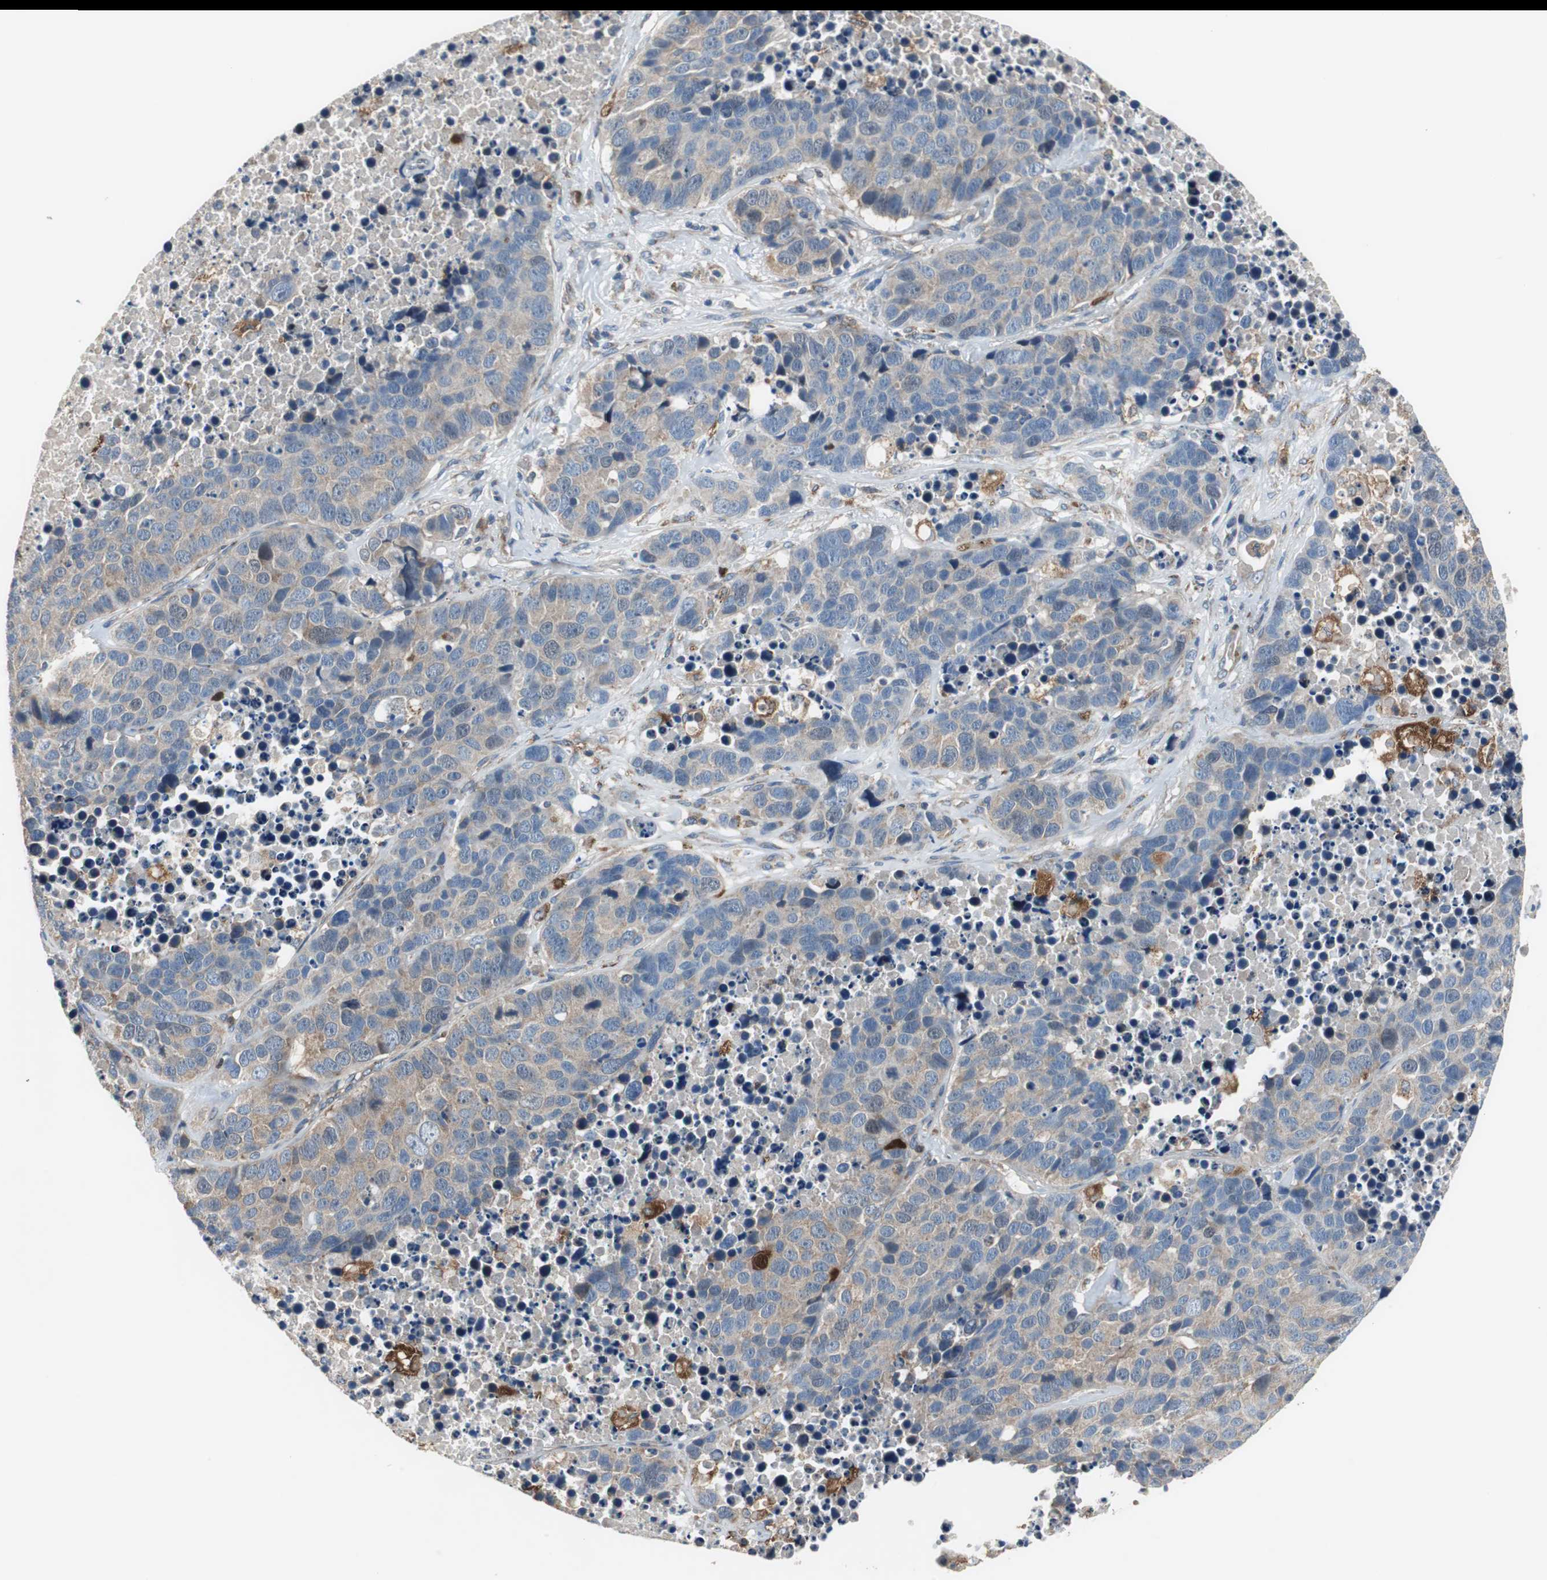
{"staining": {"intensity": "moderate", "quantity": ">75%", "location": "cytoplasmic/membranous"}, "tissue": "carcinoid", "cell_type": "Tumor cells", "image_type": "cancer", "snomed": [{"axis": "morphology", "description": "Carcinoid, malignant, NOS"}, {"axis": "topography", "description": "Lung"}], "caption": "IHC histopathology image of human malignant carcinoid stained for a protein (brown), which displays medium levels of moderate cytoplasmic/membranous positivity in approximately >75% of tumor cells.", "gene": "PI4KB", "patient": {"sex": "male", "age": 60}}